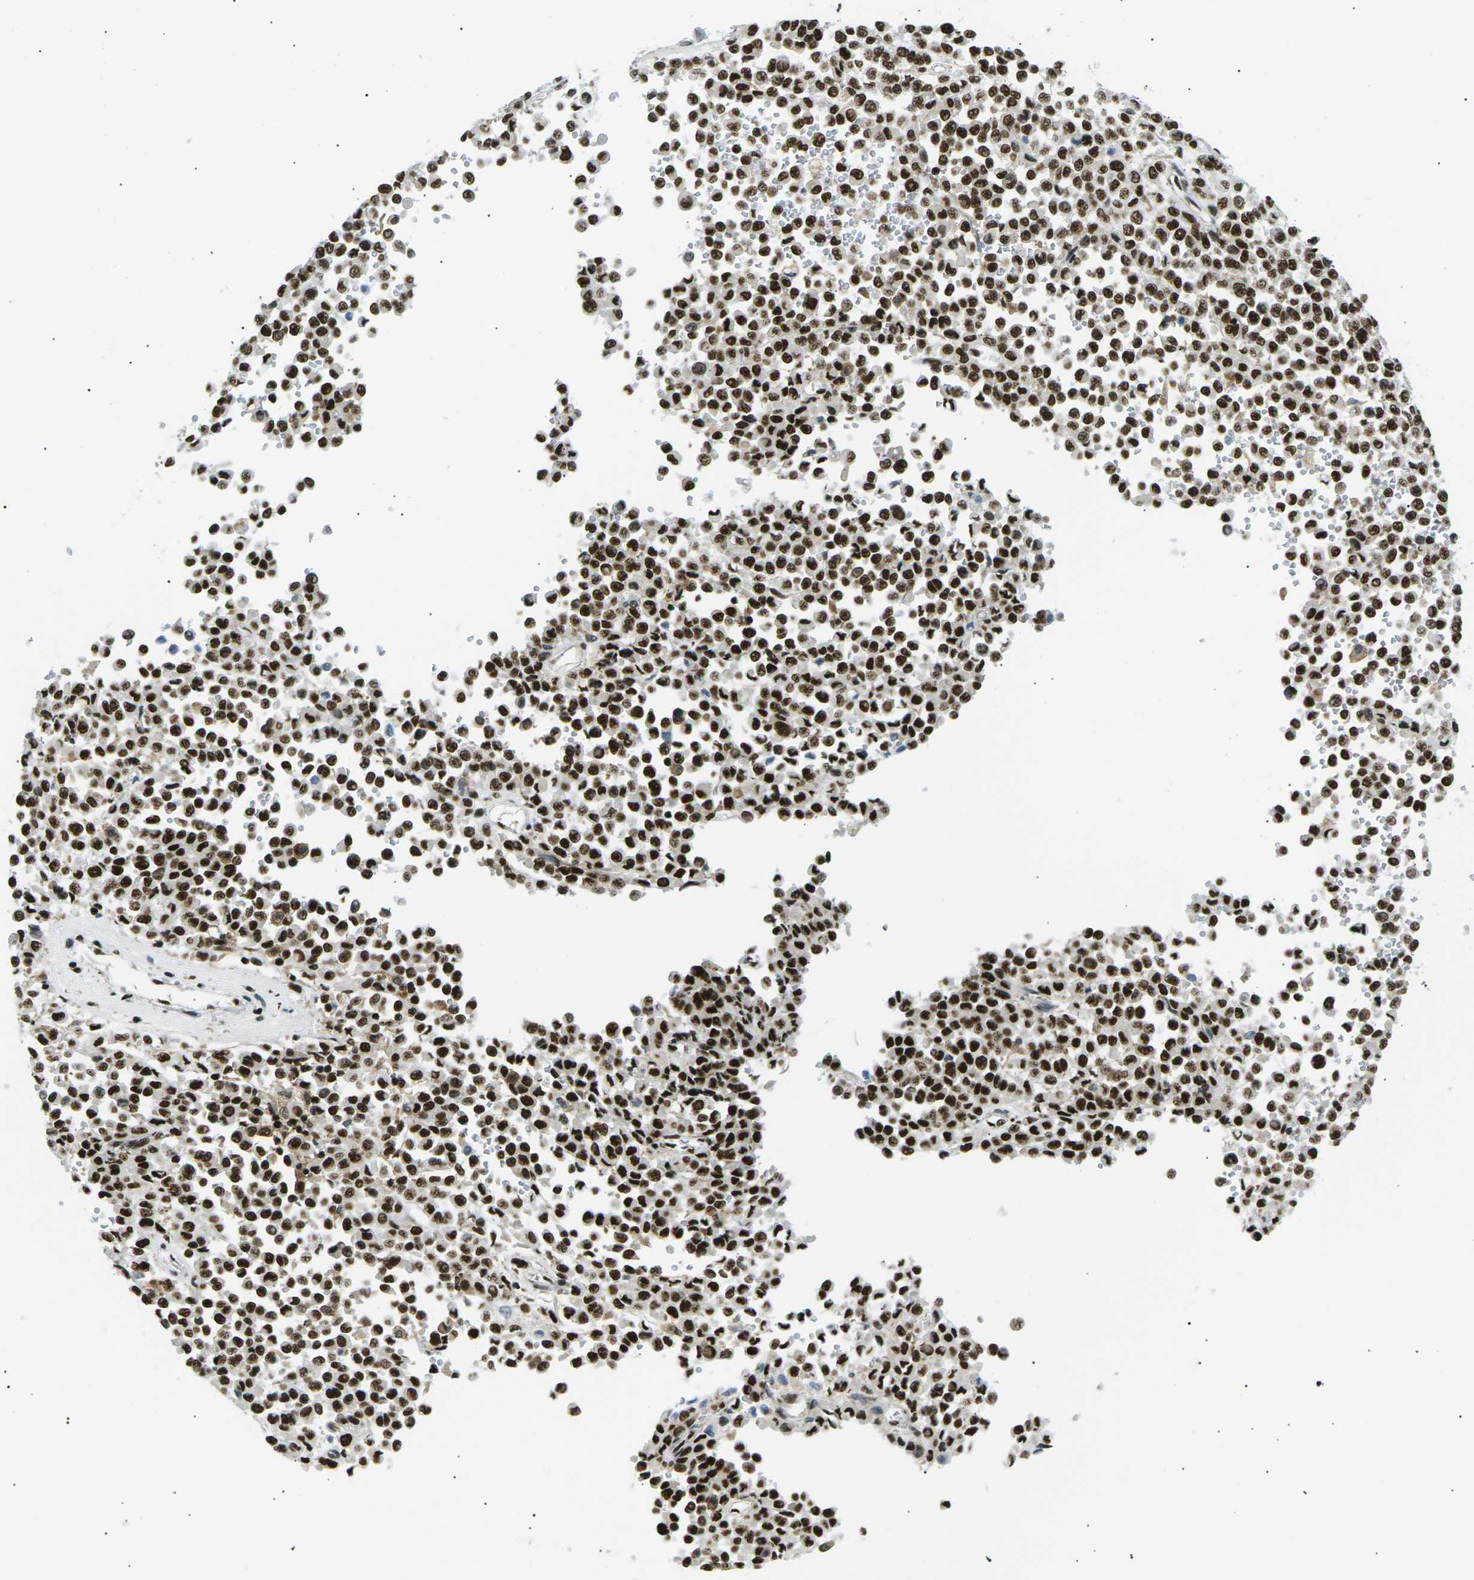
{"staining": {"intensity": "strong", "quantity": ">75%", "location": "nuclear"}, "tissue": "melanoma", "cell_type": "Tumor cells", "image_type": "cancer", "snomed": [{"axis": "morphology", "description": "Malignant melanoma, Metastatic site"}, {"axis": "topography", "description": "Pancreas"}], "caption": "Melanoma stained with a brown dye reveals strong nuclear positive positivity in about >75% of tumor cells.", "gene": "RPA2", "patient": {"sex": "female", "age": 30}}